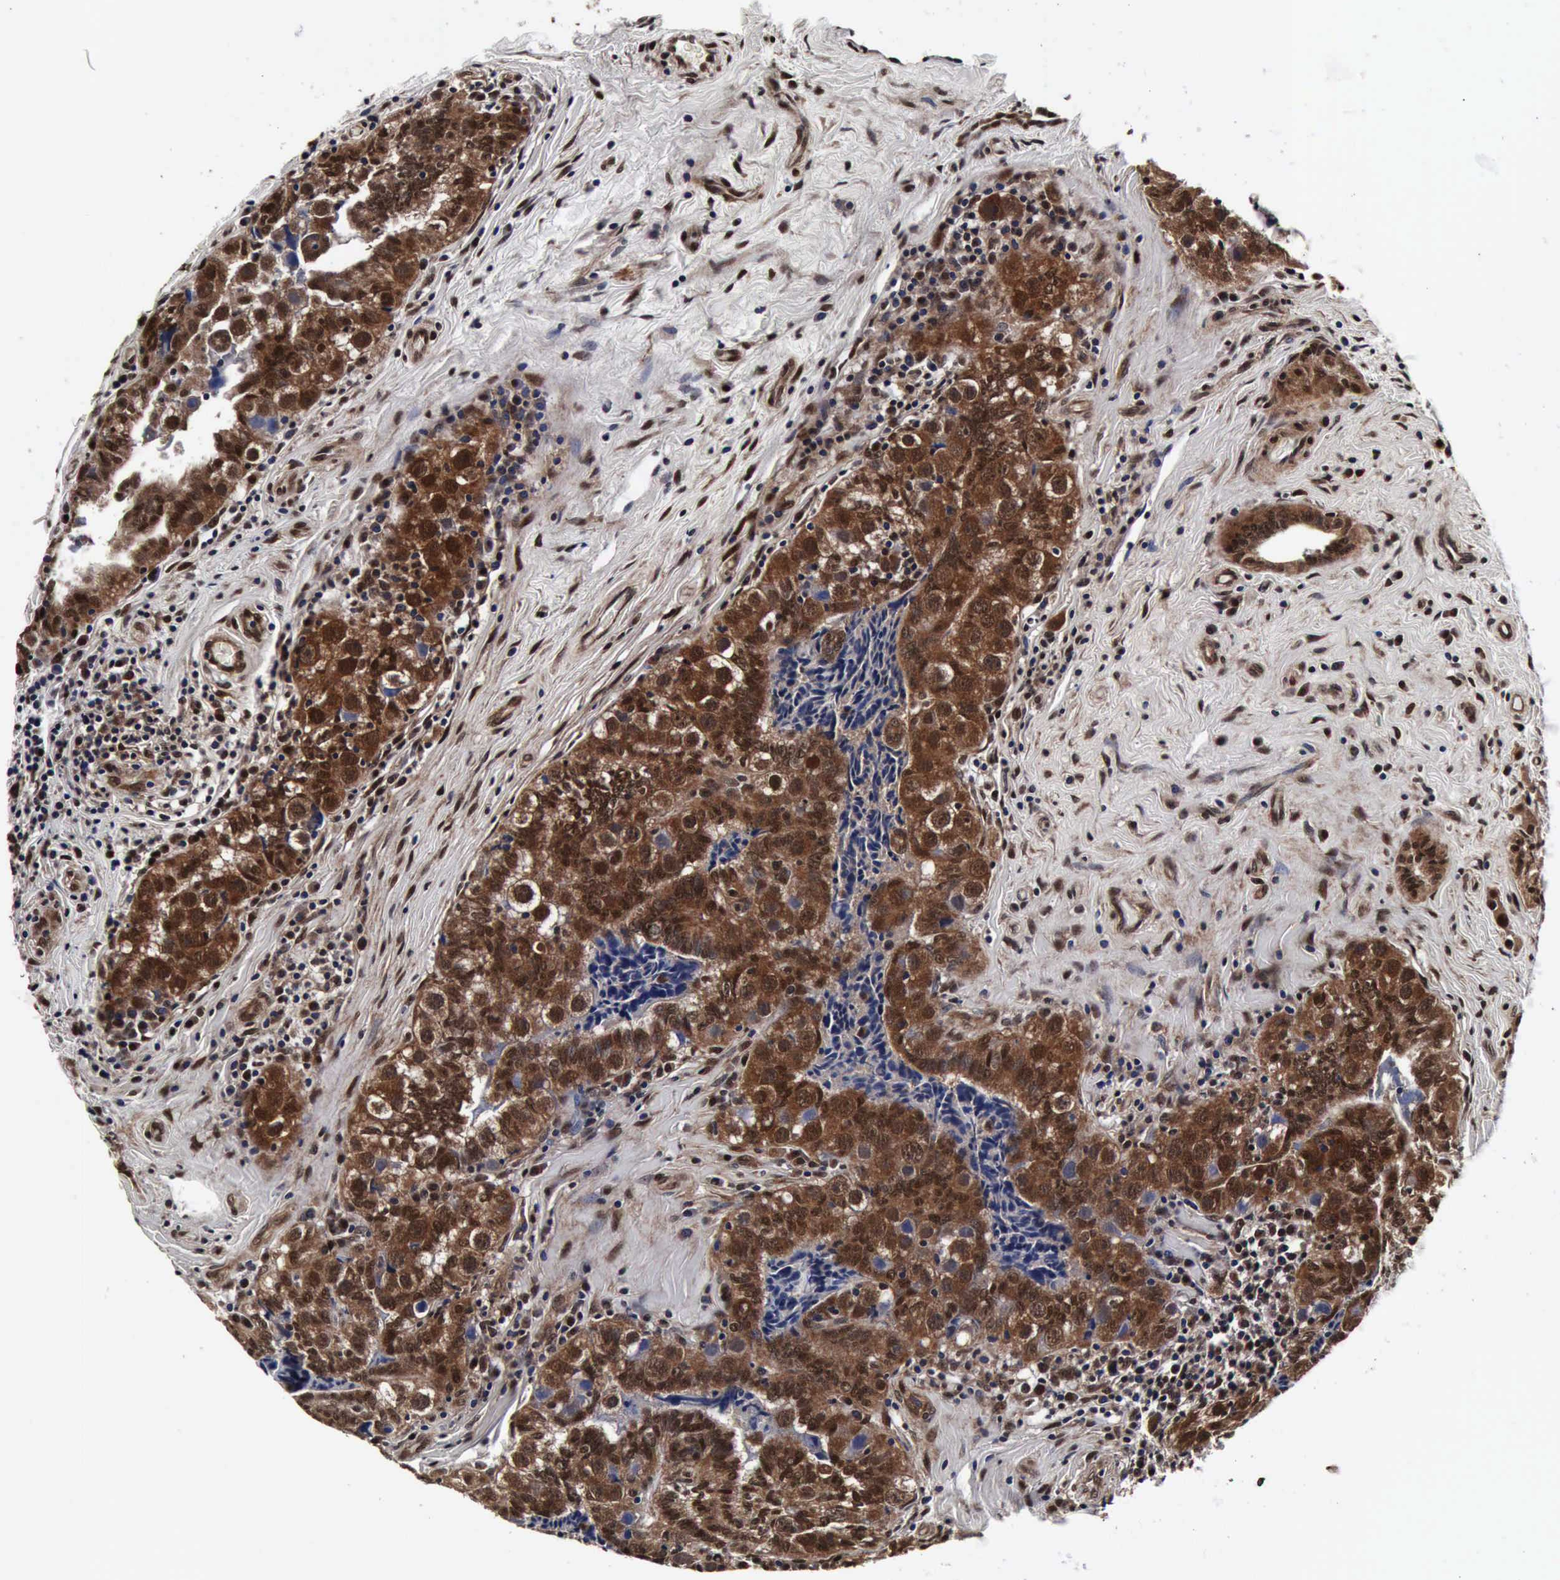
{"staining": {"intensity": "strong", "quantity": ">75%", "location": "cytoplasmic/membranous,nuclear"}, "tissue": "testis cancer", "cell_type": "Tumor cells", "image_type": "cancer", "snomed": [{"axis": "morphology", "description": "Seminoma, NOS"}, {"axis": "topography", "description": "Testis"}], "caption": "Immunohistochemical staining of human testis seminoma displays high levels of strong cytoplasmic/membranous and nuclear positivity in about >75% of tumor cells. (Stains: DAB (3,3'-diaminobenzidine) in brown, nuclei in blue, Microscopy: brightfield microscopy at high magnification).", "gene": "UBC", "patient": {"sex": "male", "age": 32}}